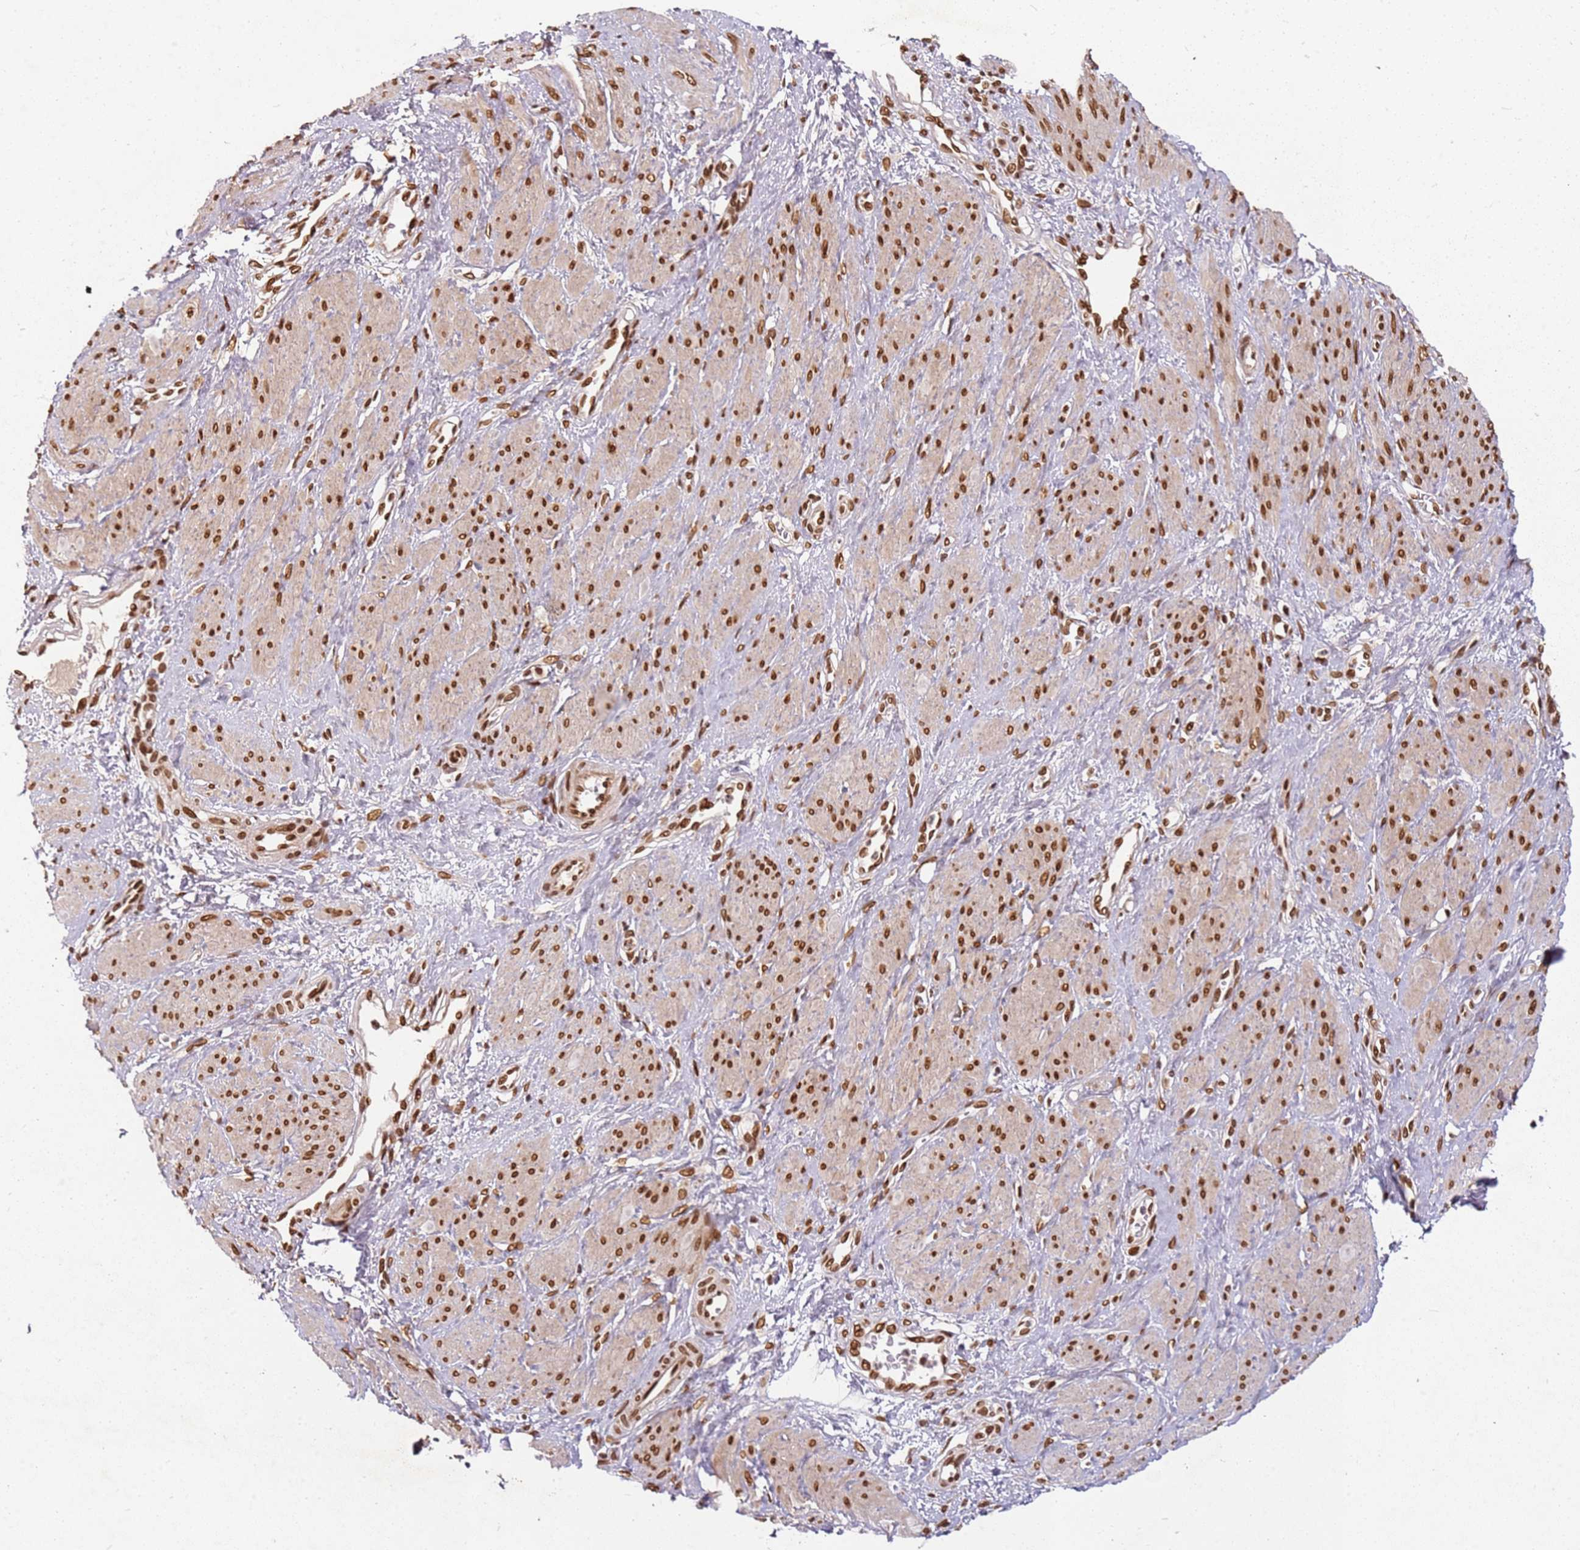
{"staining": {"intensity": "strong", "quantity": ">75%", "location": "nuclear"}, "tissue": "smooth muscle", "cell_type": "Smooth muscle cells", "image_type": "normal", "snomed": [{"axis": "morphology", "description": "Normal tissue, NOS"}, {"axis": "topography", "description": "Smooth muscle"}, {"axis": "topography", "description": "Uterus"}], "caption": "Smooth muscle stained with DAB (3,3'-diaminobenzidine) immunohistochemistry displays high levels of strong nuclear expression in about >75% of smooth muscle cells.", "gene": "TENT4A", "patient": {"sex": "female", "age": 39}}